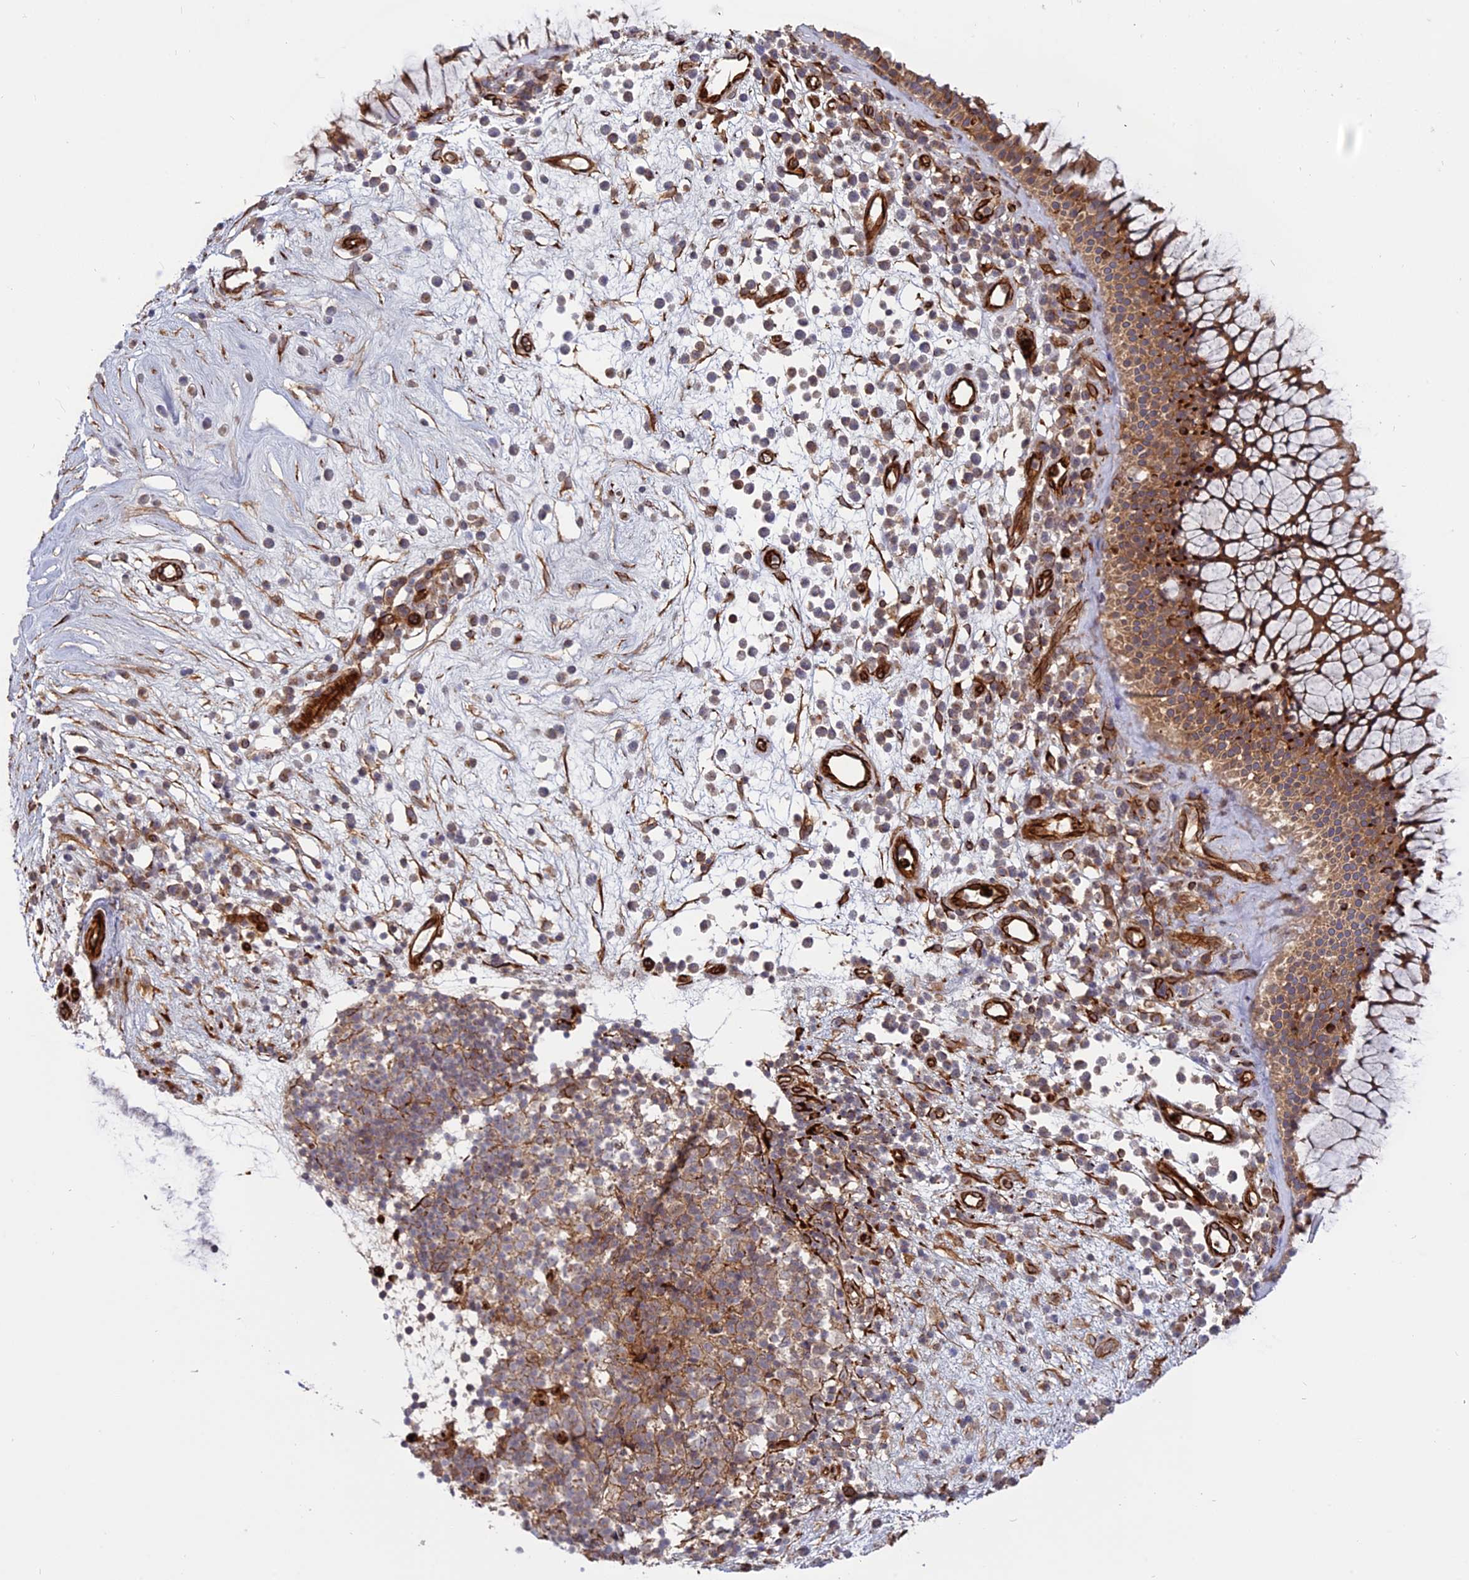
{"staining": {"intensity": "moderate", "quantity": ">75%", "location": "cytoplasmic/membranous"}, "tissue": "nasopharynx", "cell_type": "Respiratory epithelial cells", "image_type": "normal", "snomed": [{"axis": "morphology", "description": "Normal tissue, NOS"}, {"axis": "morphology", "description": "Inflammation, NOS"}, {"axis": "topography", "description": "Nasopharynx"}], "caption": "Immunohistochemical staining of benign nasopharynx shows moderate cytoplasmic/membranous protein expression in about >75% of respiratory epithelial cells. The staining is performed using DAB (3,3'-diaminobenzidine) brown chromogen to label protein expression. The nuclei are counter-stained blue using hematoxylin.", "gene": "PHLDB3", "patient": {"sex": "male", "age": 70}}